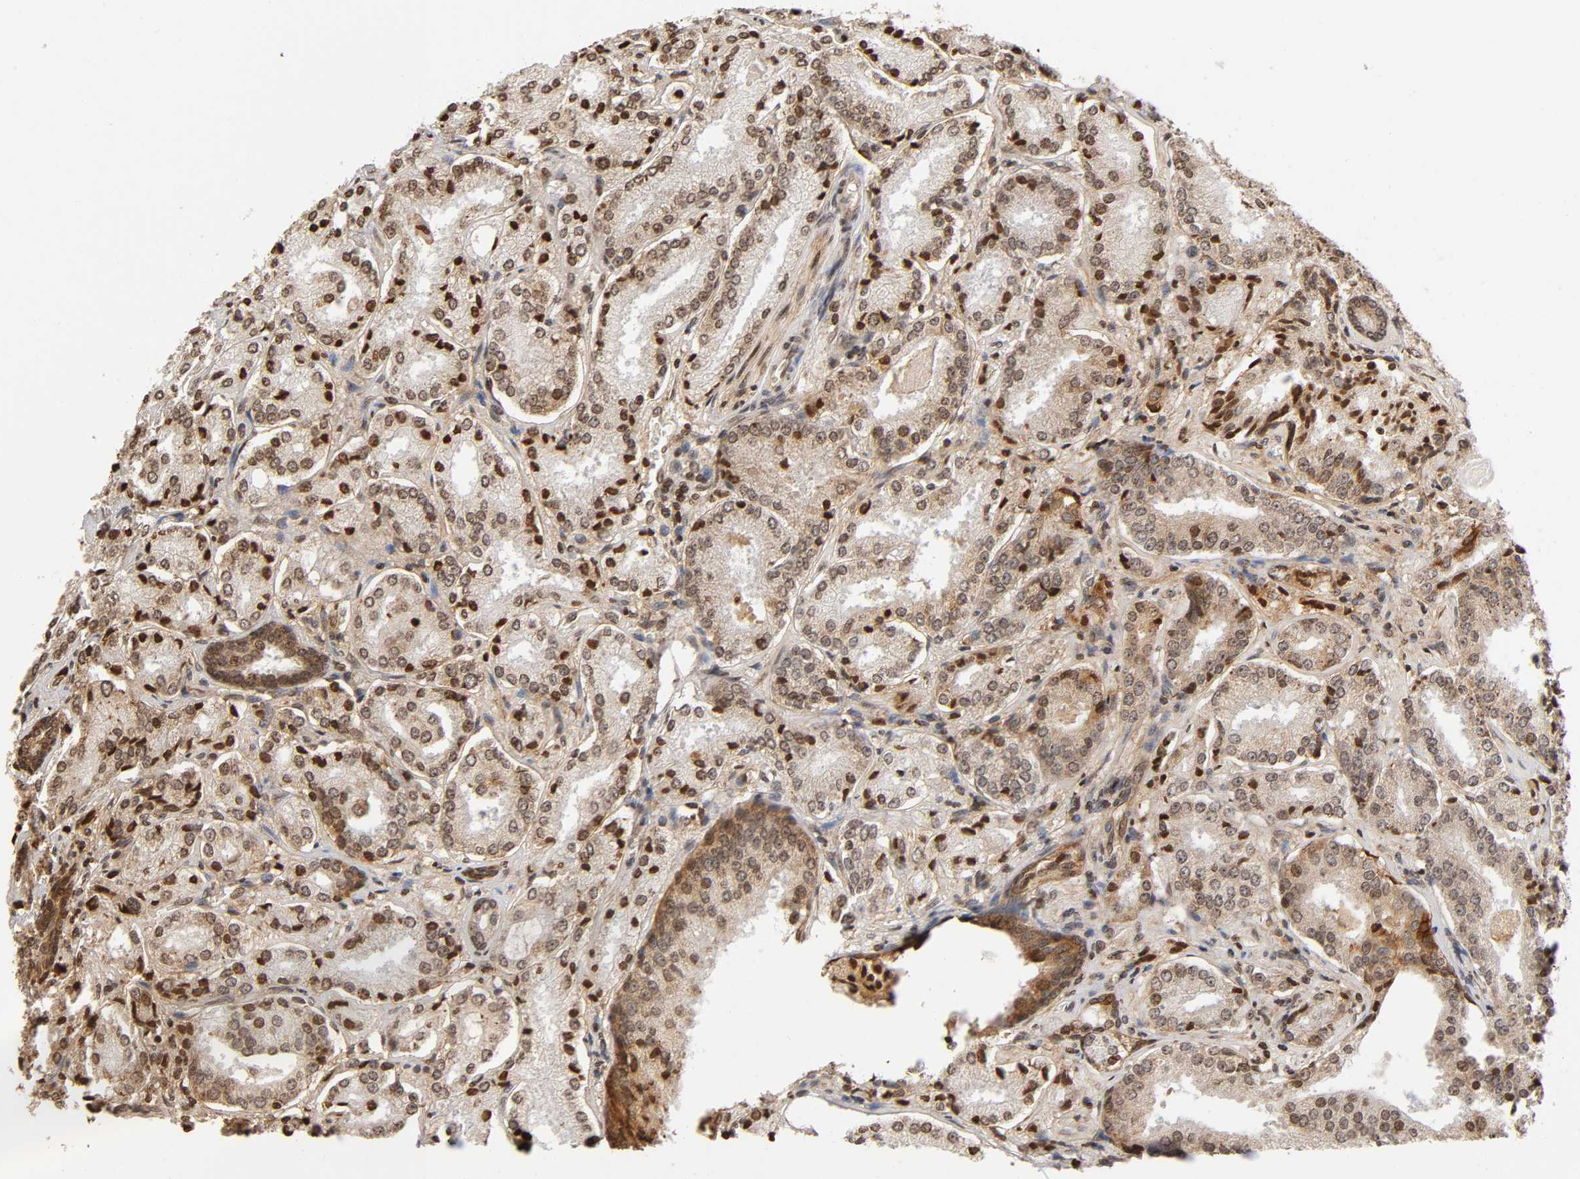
{"staining": {"intensity": "weak", "quantity": ">75%", "location": "cytoplasmic/membranous"}, "tissue": "prostate cancer", "cell_type": "Tumor cells", "image_type": "cancer", "snomed": [{"axis": "morphology", "description": "Adenocarcinoma, High grade"}, {"axis": "topography", "description": "Prostate"}], "caption": "Immunohistochemical staining of prostate adenocarcinoma (high-grade) reveals weak cytoplasmic/membranous protein expression in about >75% of tumor cells.", "gene": "ITGAV", "patient": {"sex": "male", "age": 58}}